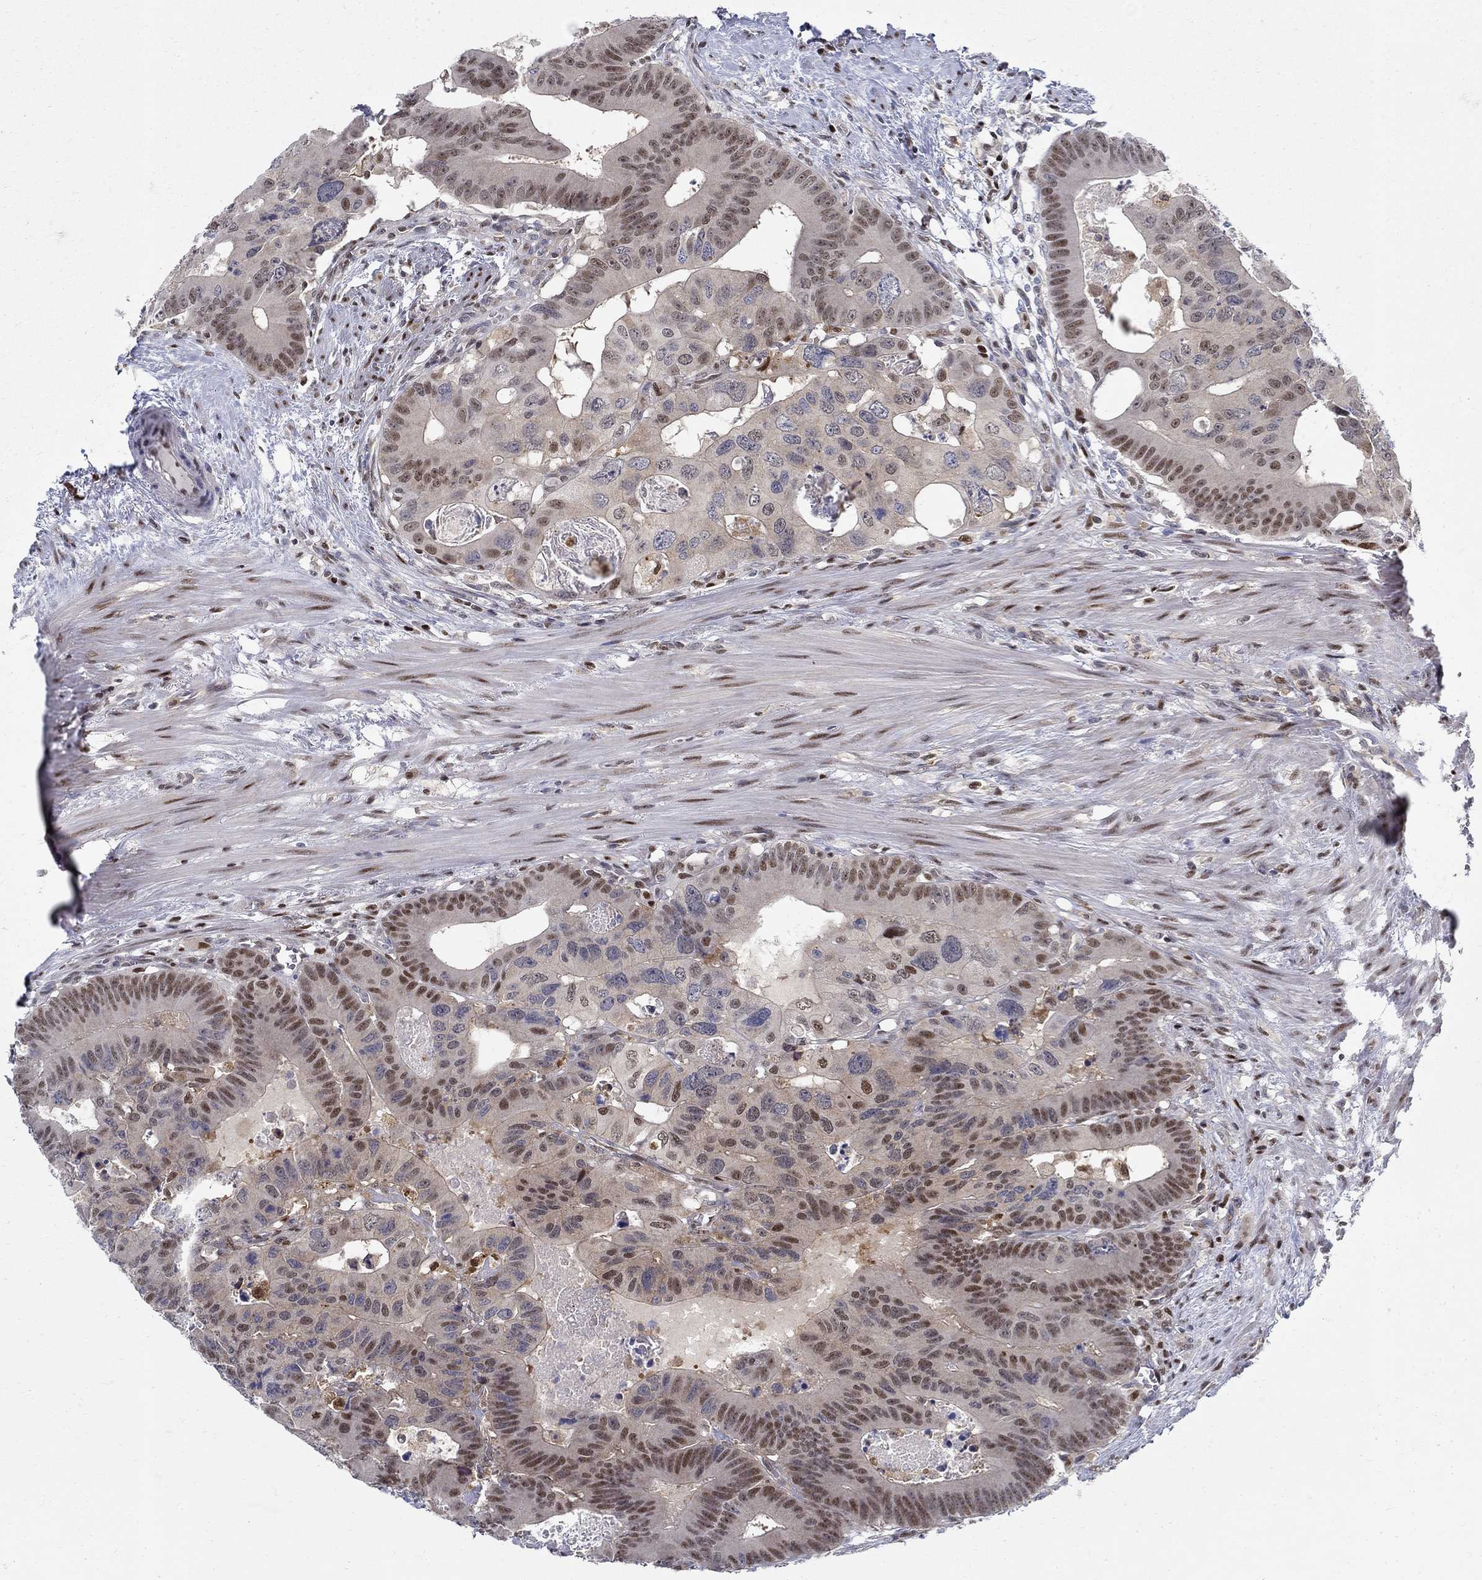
{"staining": {"intensity": "moderate", "quantity": "25%-75%", "location": "nuclear"}, "tissue": "colorectal cancer", "cell_type": "Tumor cells", "image_type": "cancer", "snomed": [{"axis": "morphology", "description": "Adenocarcinoma, NOS"}, {"axis": "topography", "description": "Rectum"}], "caption": "Immunohistochemical staining of human colorectal adenocarcinoma shows medium levels of moderate nuclear protein staining in approximately 25%-75% of tumor cells.", "gene": "ZNF594", "patient": {"sex": "male", "age": 64}}